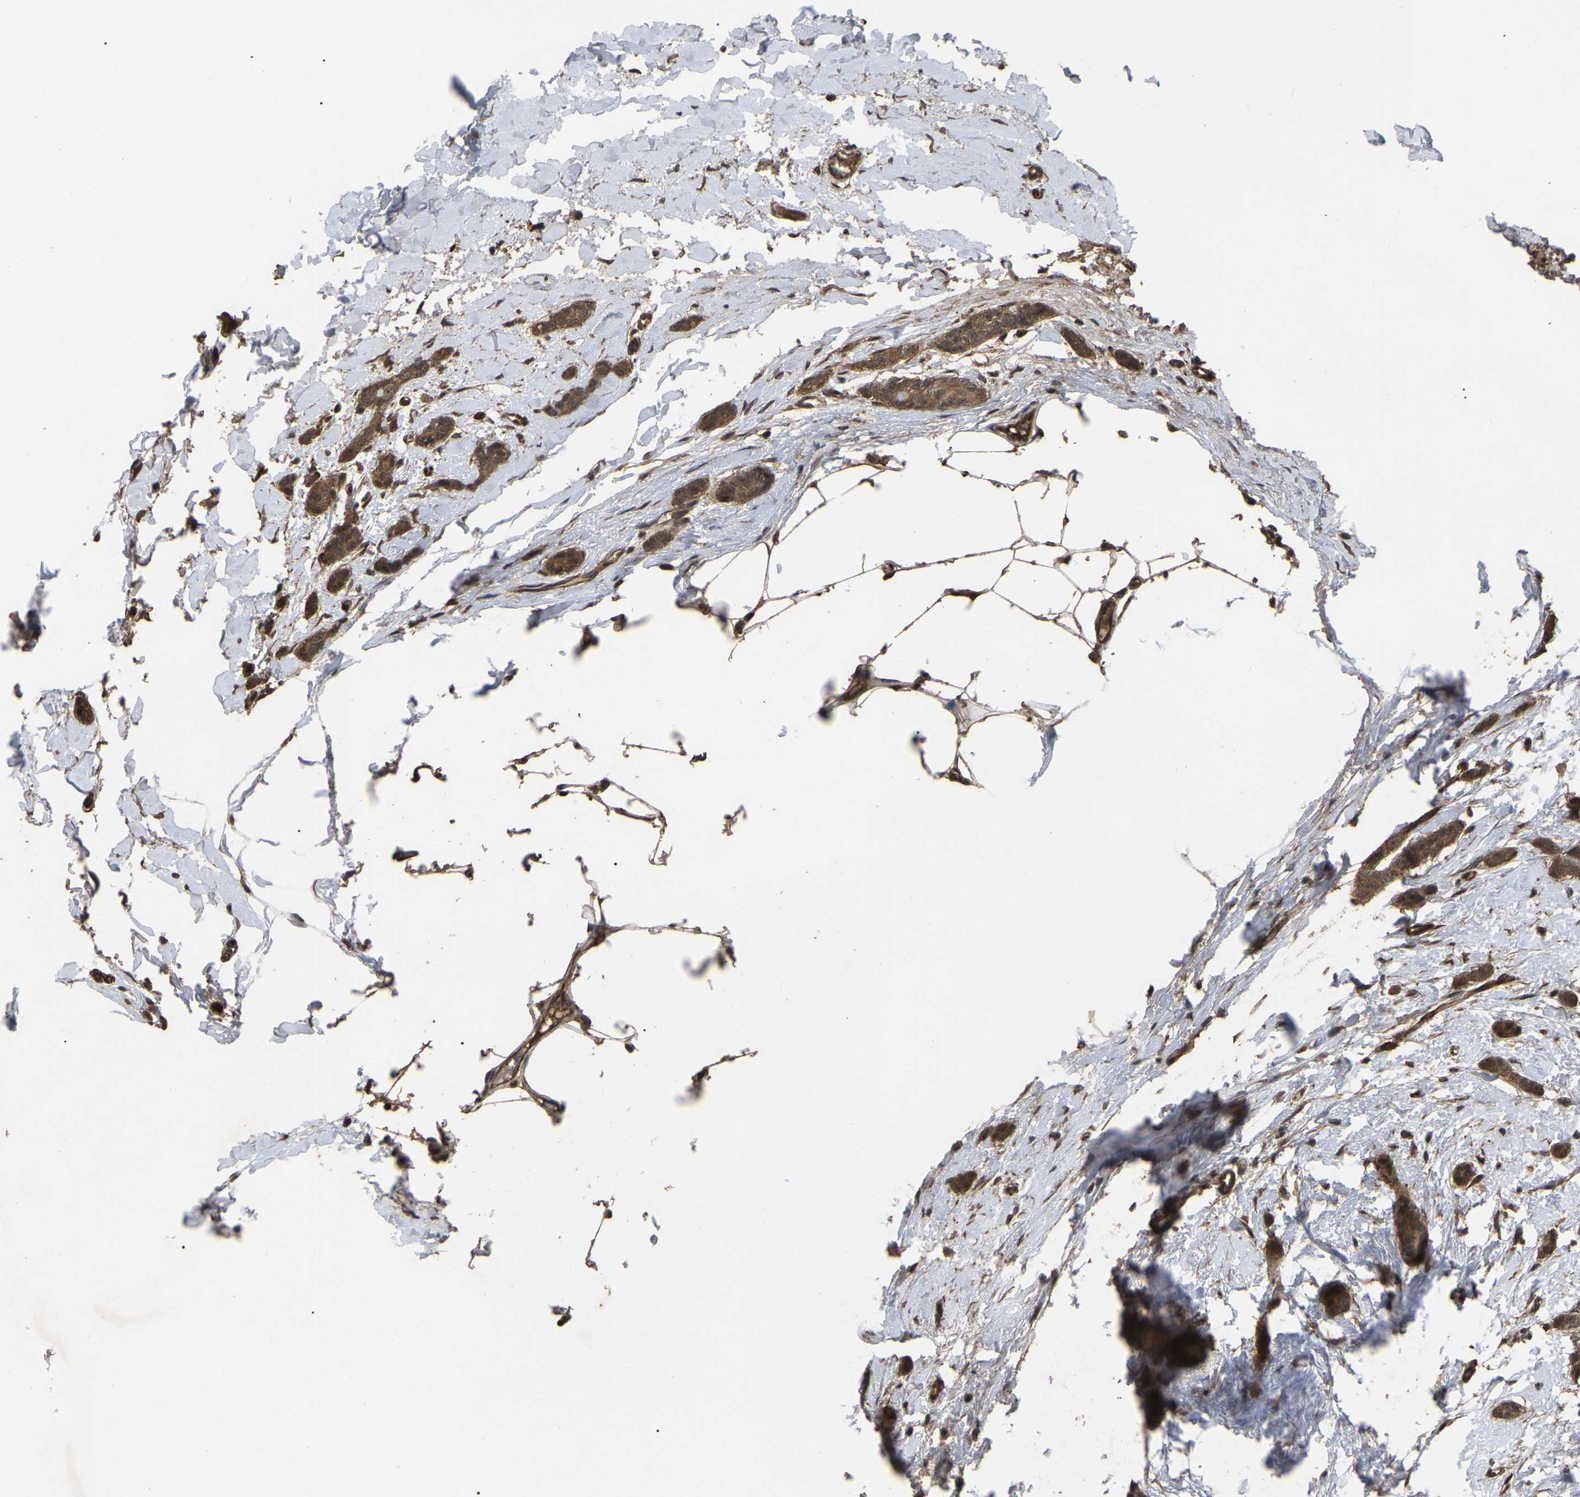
{"staining": {"intensity": "strong", "quantity": ">75%", "location": "cytoplasmic/membranous"}, "tissue": "breast cancer", "cell_type": "Tumor cells", "image_type": "cancer", "snomed": [{"axis": "morphology", "description": "Lobular carcinoma"}, {"axis": "topography", "description": "Skin"}, {"axis": "topography", "description": "Breast"}], "caption": "A micrograph showing strong cytoplasmic/membranous staining in approximately >75% of tumor cells in breast cancer, as visualized by brown immunohistochemical staining.", "gene": "FAM161B", "patient": {"sex": "female", "age": 46}}